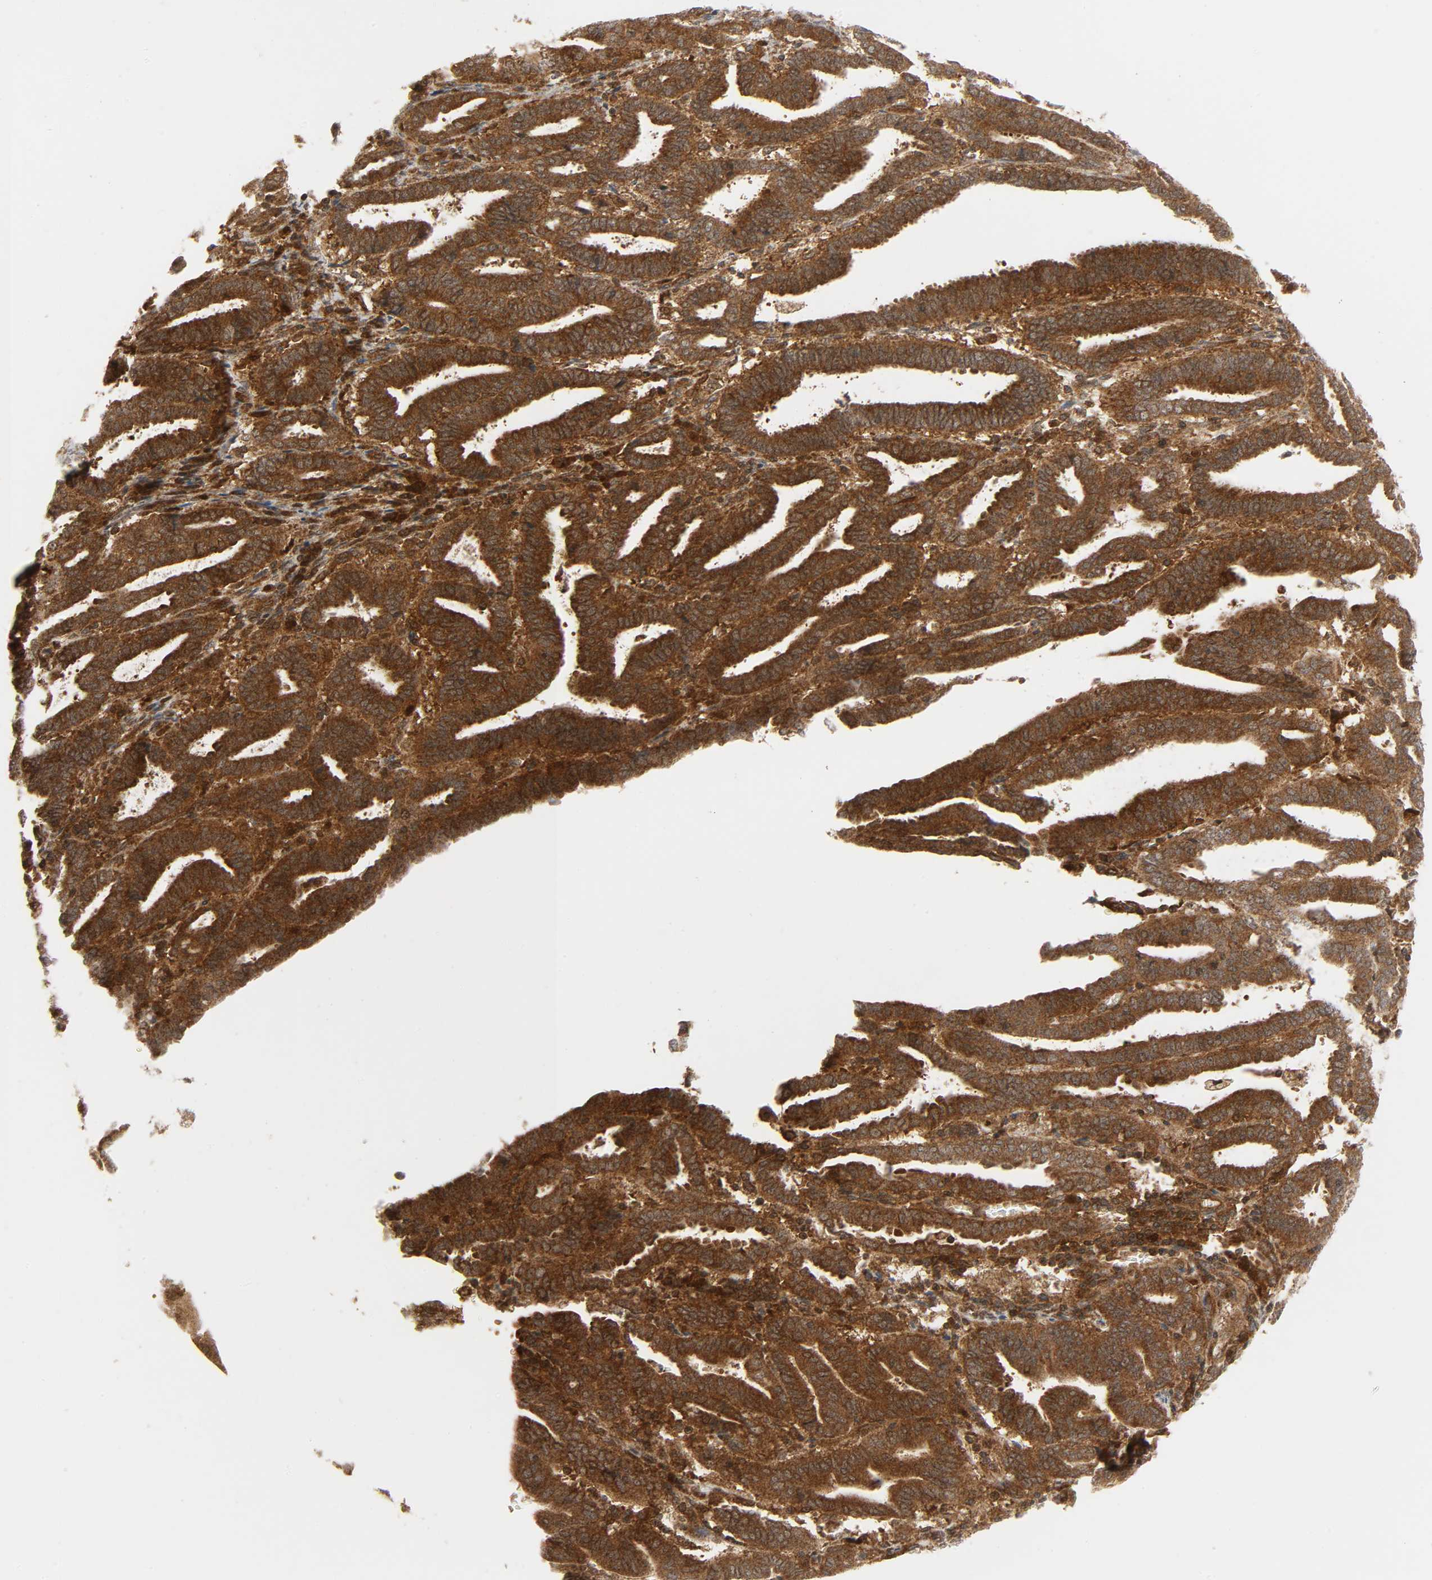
{"staining": {"intensity": "strong", "quantity": ">75%", "location": "cytoplasmic/membranous"}, "tissue": "endometrial cancer", "cell_type": "Tumor cells", "image_type": "cancer", "snomed": [{"axis": "morphology", "description": "Adenocarcinoma, NOS"}, {"axis": "topography", "description": "Uterus"}], "caption": "Protein analysis of endometrial cancer tissue exhibits strong cytoplasmic/membranous staining in about >75% of tumor cells. The protein of interest is shown in brown color, while the nuclei are stained blue.", "gene": "CHUK", "patient": {"sex": "female", "age": 83}}